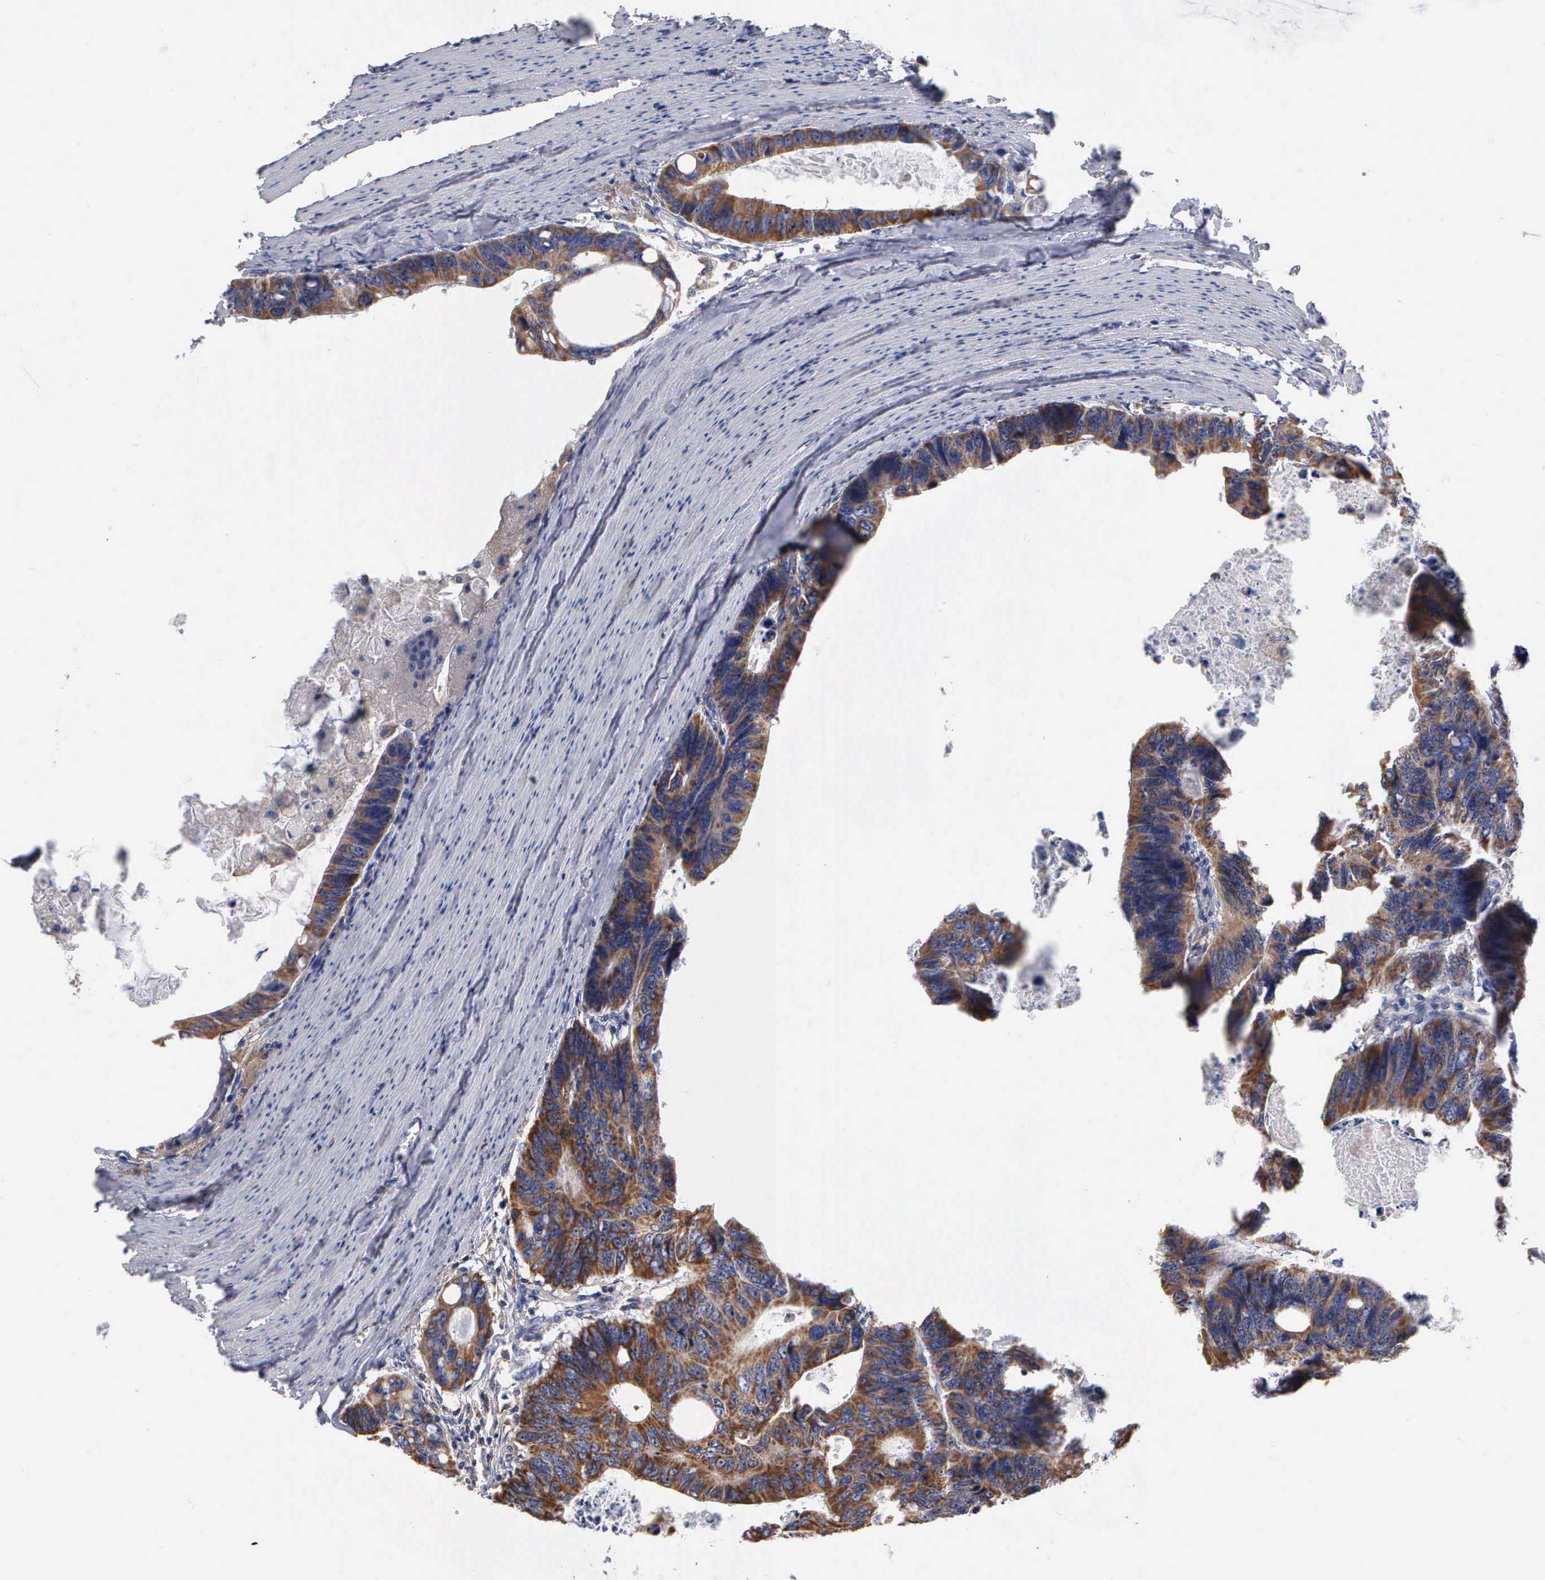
{"staining": {"intensity": "moderate", "quantity": ">75%", "location": "cytoplasmic/membranous"}, "tissue": "colorectal cancer", "cell_type": "Tumor cells", "image_type": "cancer", "snomed": [{"axis": "morphology", "description": "Adenocarcinoma, NOS"}, {"axis": "topography", "description": "Colon"}], "caption": "Moderate cytoplasmic/membranous expression for a protein is seen in about >75% of tumor cells of colorectal cancer using immunohistochemistry.", "gene": "PTGS2", "patient": {"sex": "female", "age": 55}}